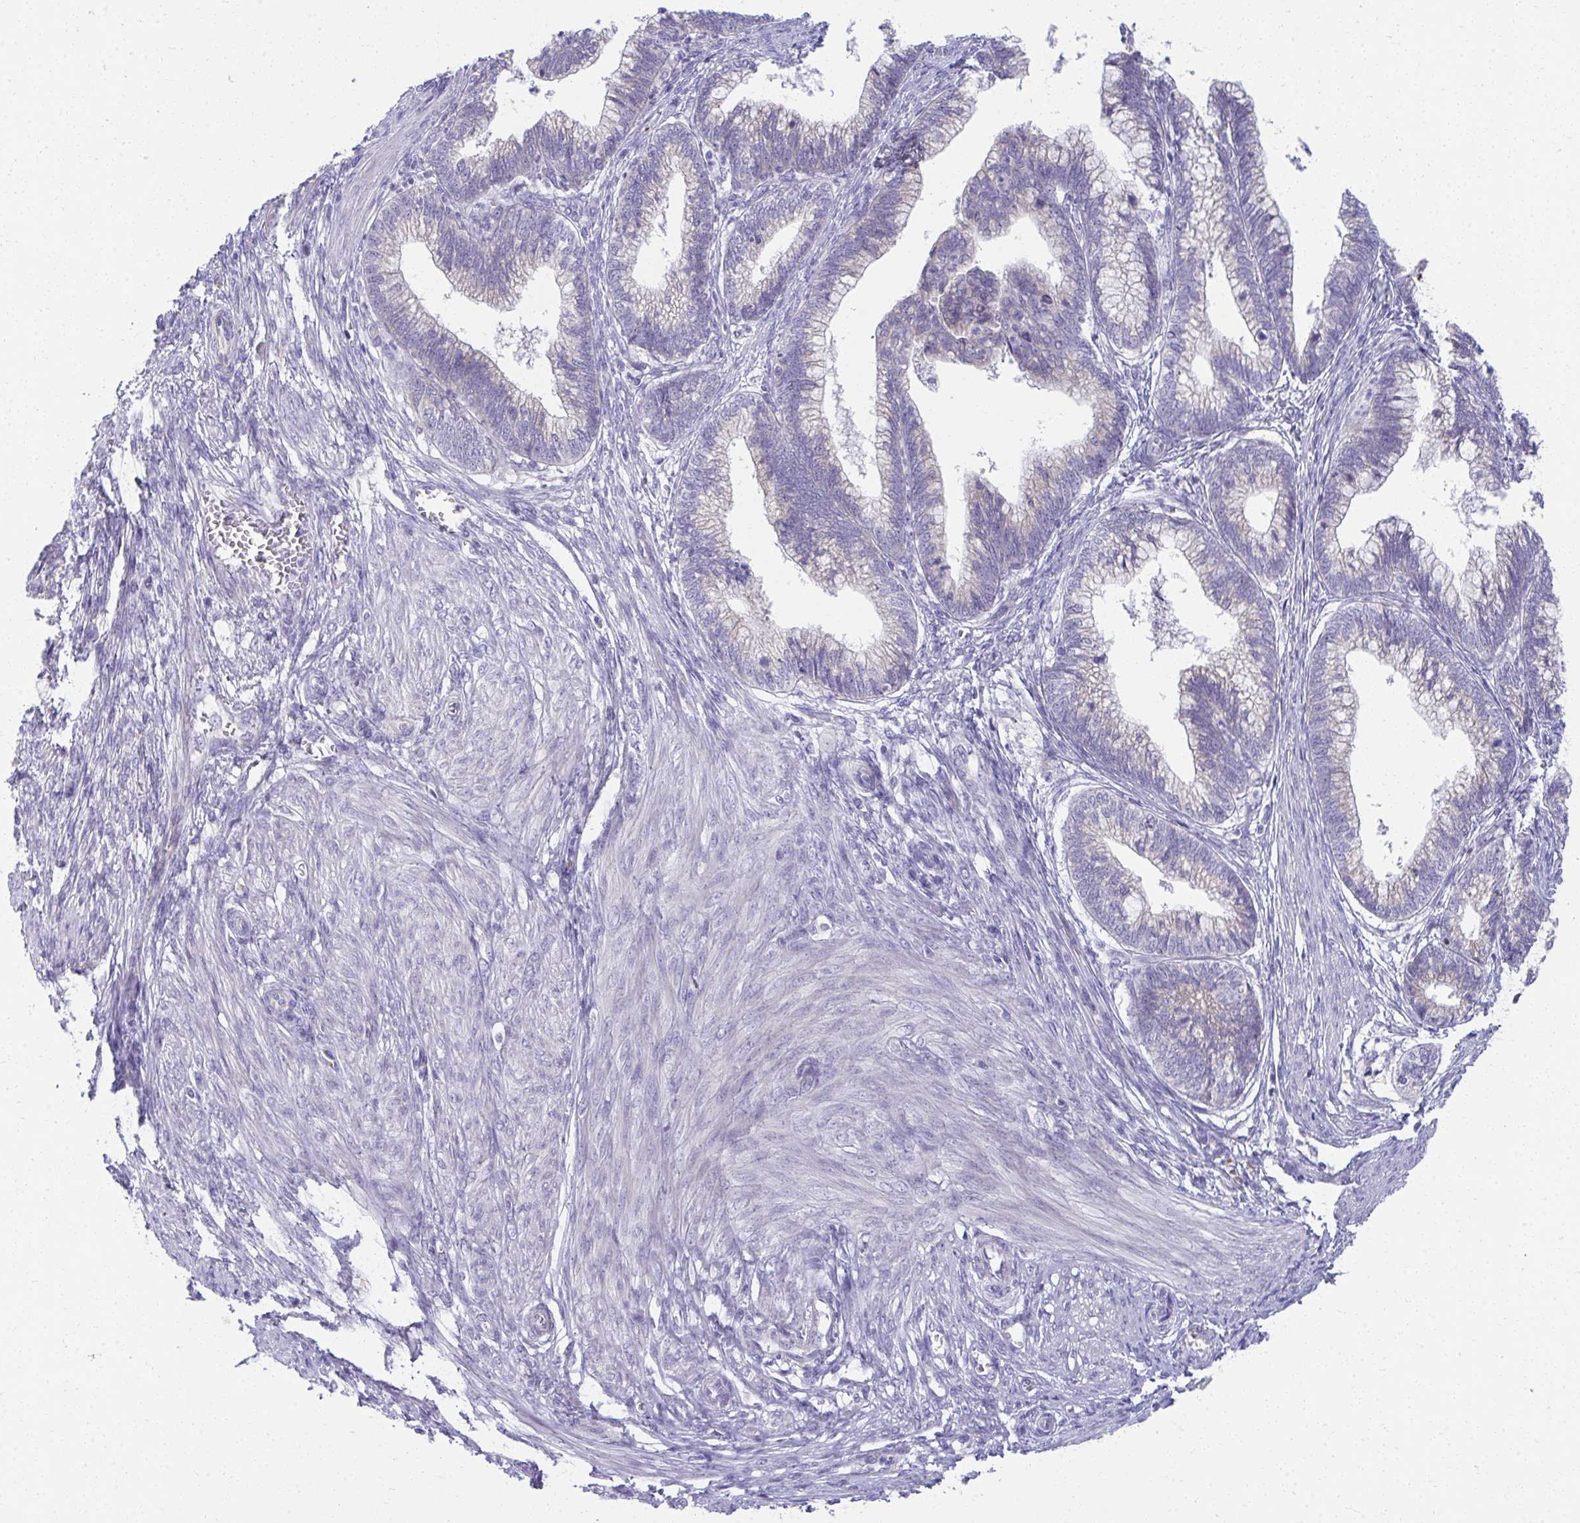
{"staining": {"intensity": "negative", "quantity": "none", "location": "none"}, "tissue": "cervical cancer", "cell_type": "Tumor cells", "image_type": "cancer", "snomed": [{"axis": "morphology", "description": "Adenocarcinoma, NOS"}, {"axis": "topography", "description": "Cervix"}], "caption": "DAB (3,3'-diaminobenzidine) immunohistochemical staining of human cervical cancer demonstrates no significant staining in tumor cells.", "gene": "FASLG", "patient": {"sex": "female", "age": 44}}